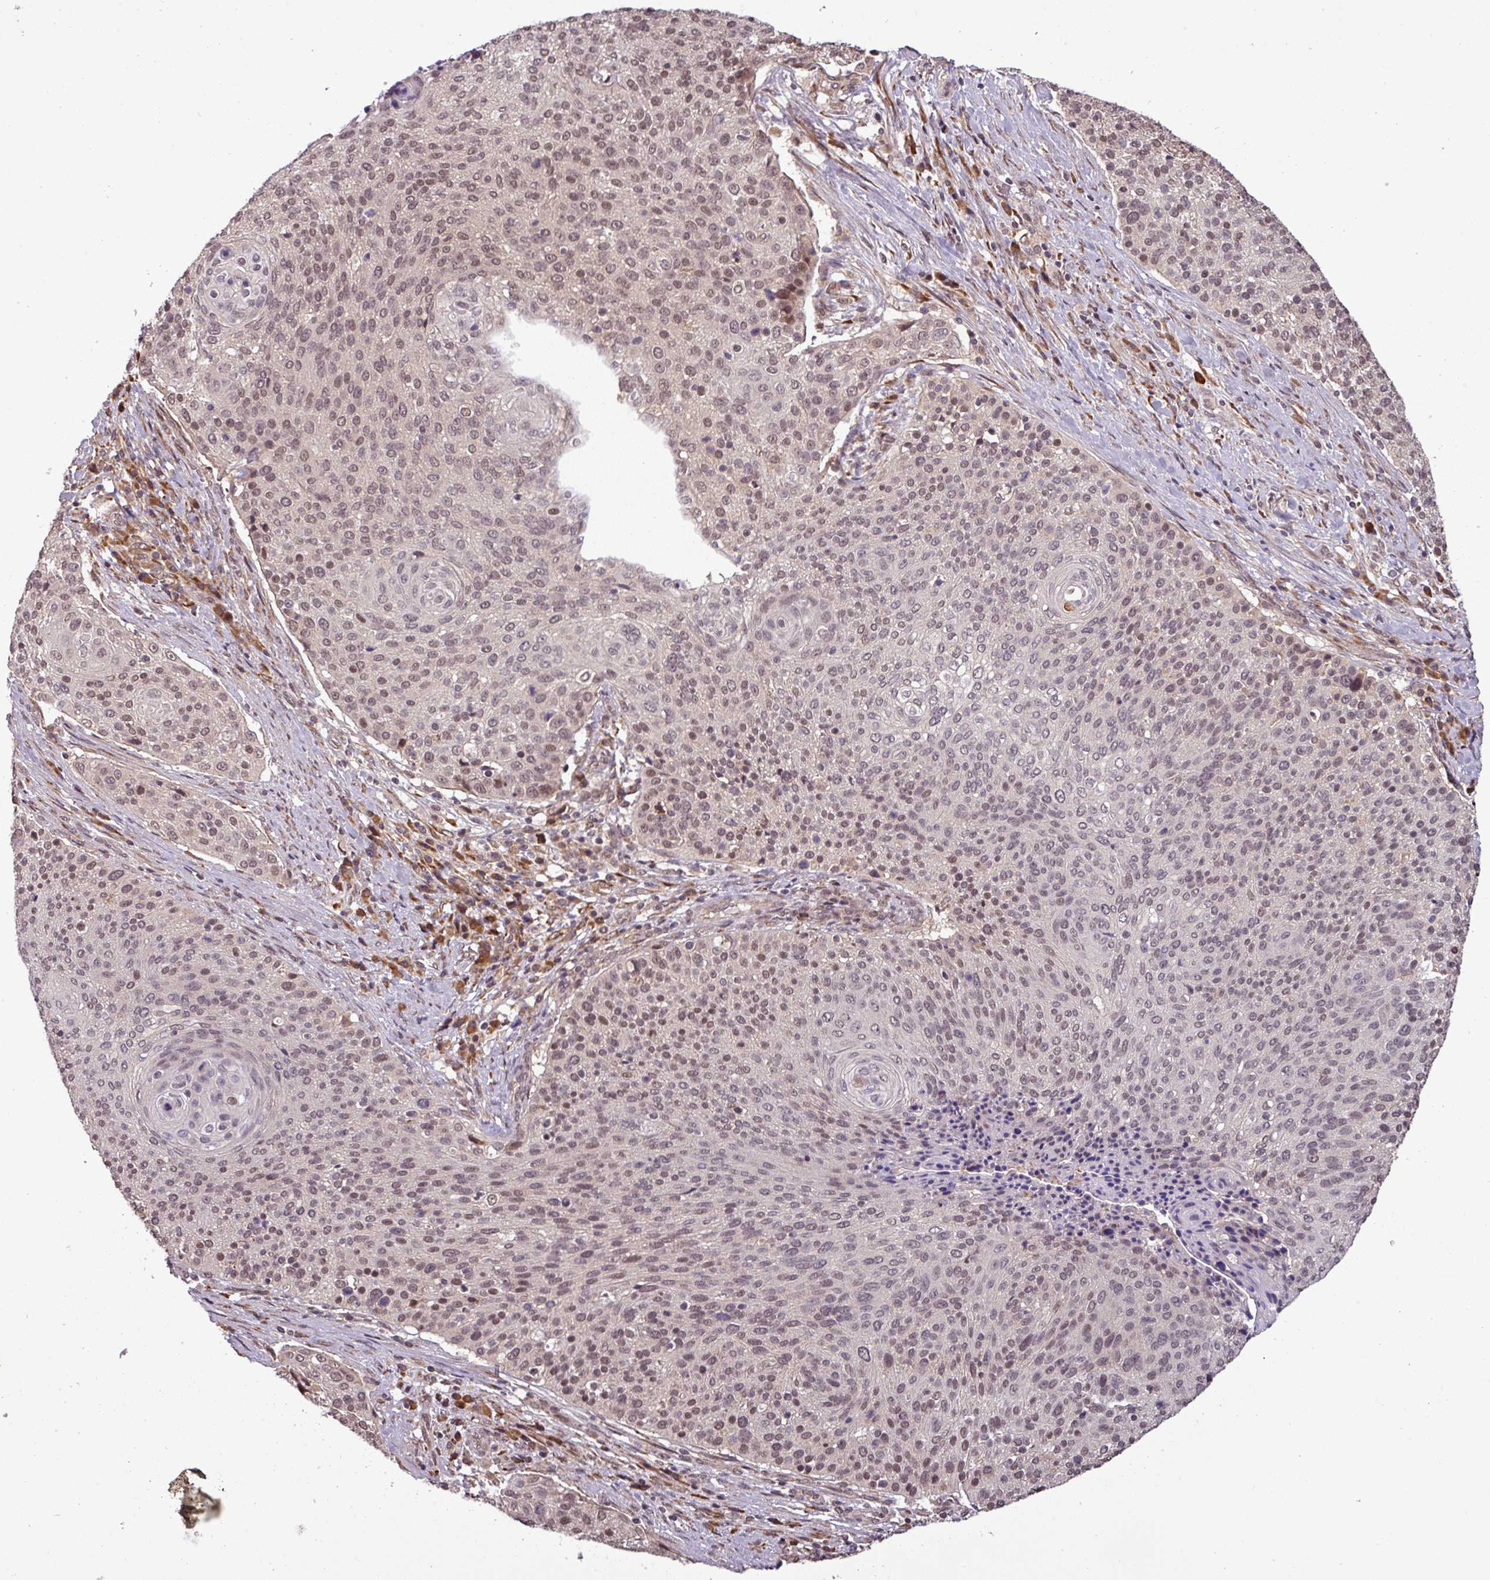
{"staining": {"intensity": "weak", "quantity": ">75%", "location": "nuclear"}, "tissue": "cervical cancer", "cell_type": "Tumor cells", "image_type": "cancer", "snomed": [{"axis": "morphology", "description": "Squamous cell carcinoma, NOS"}, {"axis": "topography", "description": "Cervix"}], "caption": "Cervical squamous cell carcinoma stained with a brown dye shows weak nuclear positive staining in approximately >75% of tumor cells.", "gene": "NOB1", "patient": {"sex": "female", "age": 31}}